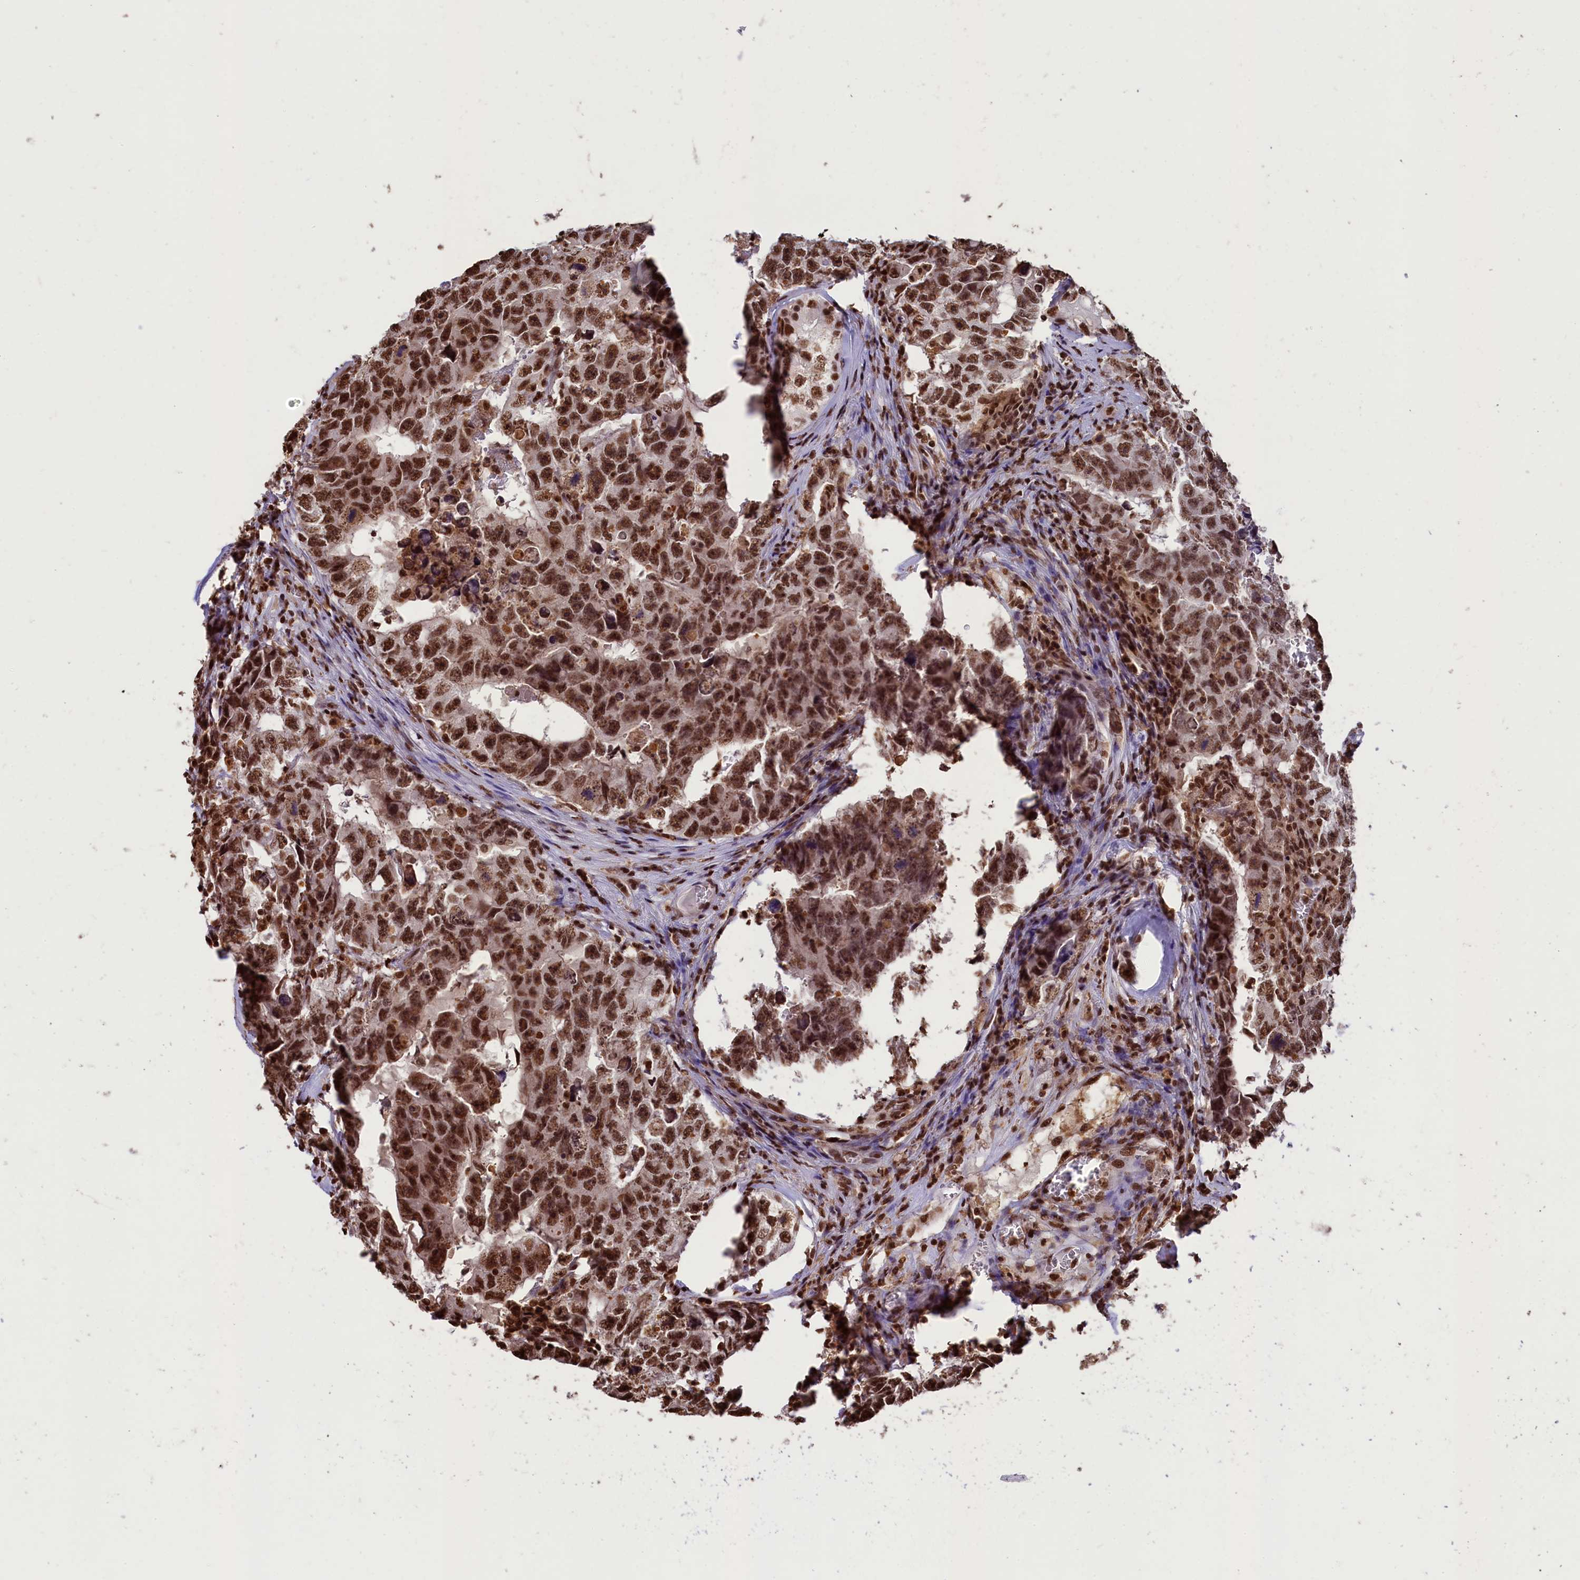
{"staining": {"intensity": "strong", "quantity": ">75%", "location": "nuclear"}, "tissue": "testis cancer", "cell_type": "Tumor cells", "image_type": "cancer", "snomed": [{"axis": "morphology", "description": "Carcinoma, Embryonal, NOS"}, {"axis": "topography", "description": "Testis"}], "caption": "Immunohistochemical staining of human testis cancer (embryonal carcinoma) demonstrates high levels of strong nuclear protein positivity in approximately >75% of tumor cells.", "gene": "SNRPD2", "patient": {"sex": "male", "age": 17}}